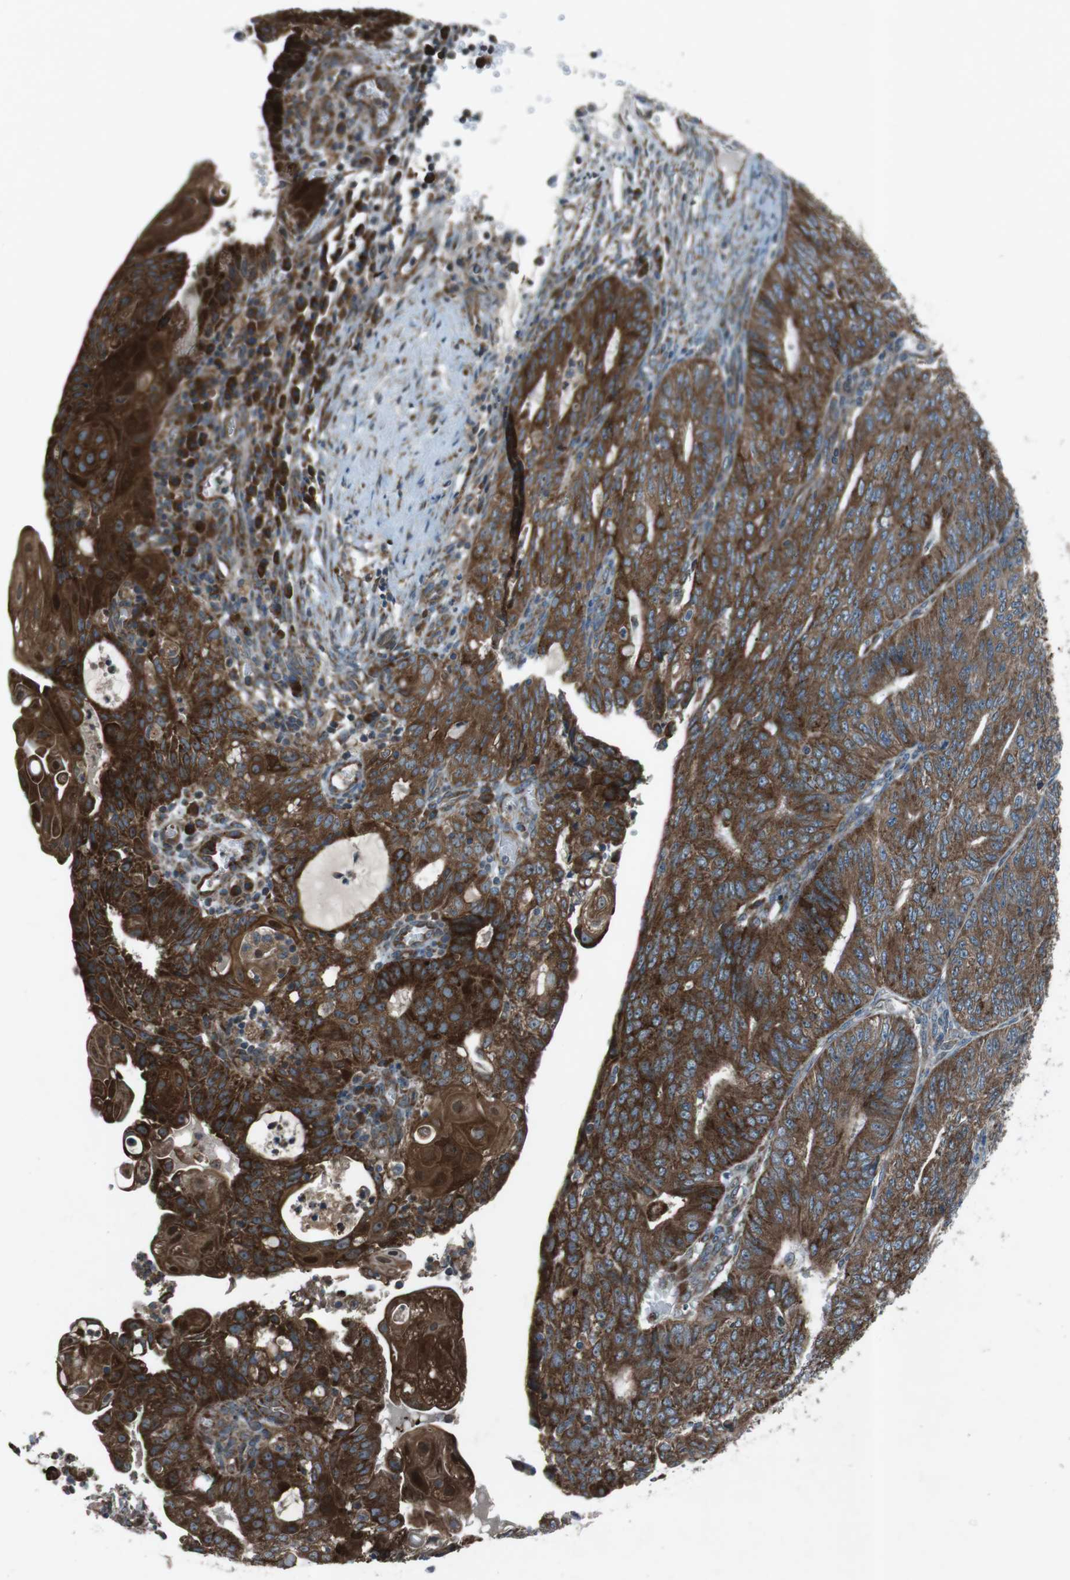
{"staining": {"intensity": "strong", "quantity": ">75%", "location": "cytoplasmic/membranous"}, "tissue": "endometrial cancer", "cell_type": "Tumor cells", "image_type": "cancer", "snomed": [{"axis": "morphology", "description": "Adenocarcinoma, NOS"}, {"axis": "topography", "description": "Endometrium"}], "caption": "Endometrial cancer tissue reveals strong cytoplasmic/membranous staining in approximately >75% of tumor cells, visualized by immunohistochemistry. The staining was performed using DAB (3,3'-diaminobenzidine), with brown indicating positive protein expression. Nuclei are stained blue with hematoxylin.", "gene": "SLC41A1", "patient": {"sex": "female", "age": 32}}